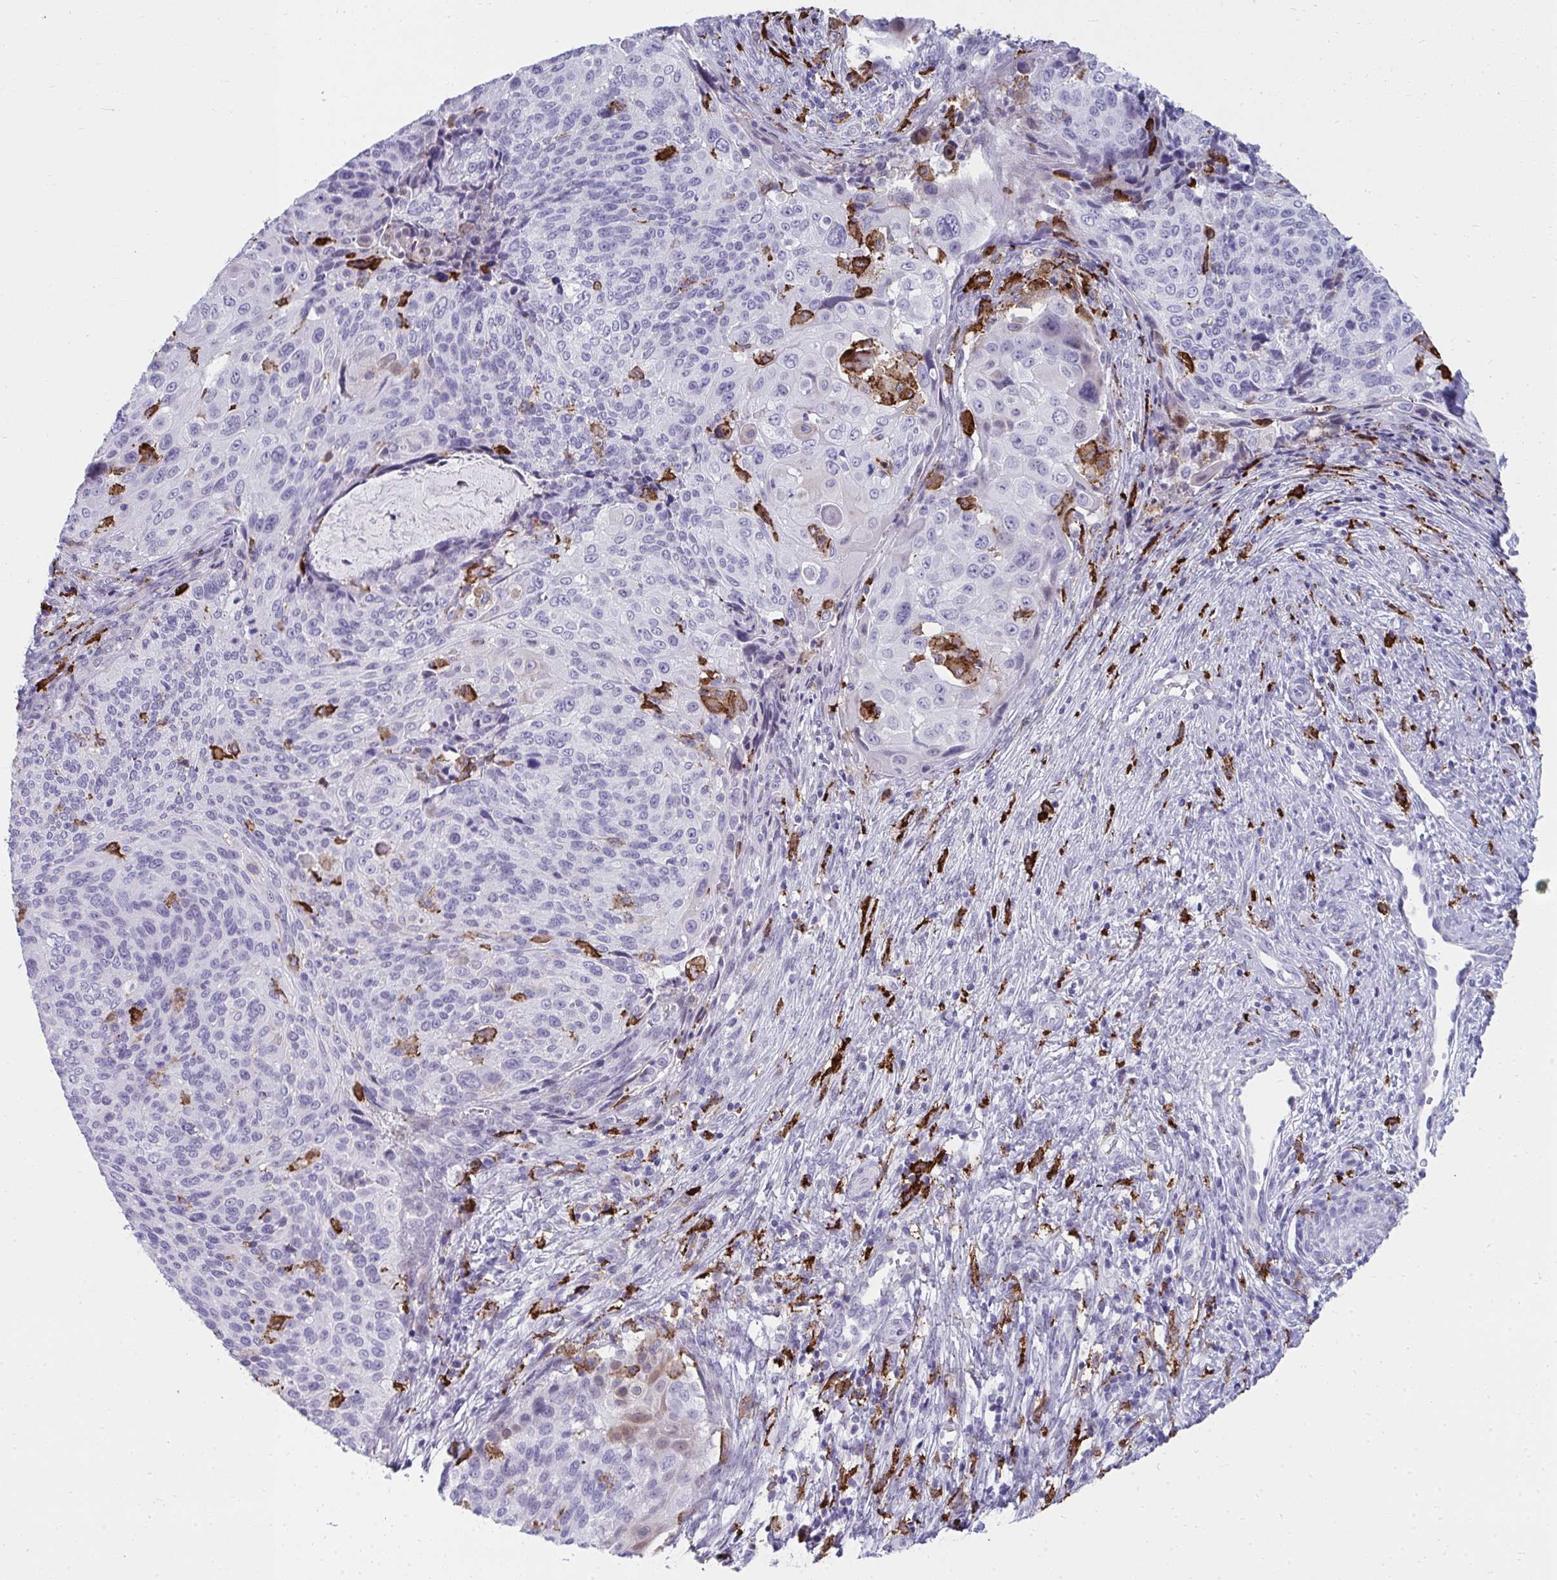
{"staining": {"intensity": "negative", "quantity": "none", "location": "none"}, "tissue": "cervical cancer", "cell_type": "Tumor cells", "image_type": "cancer", "snomed": [{"axis": "morphology", "description": "Squamous cell carcinoma, NOS"}, {"axis": "topography", "description": "Cervix"}], "caption": "DAB immunohistochemical staining of human cervical cancer (squamous cell carcinoma) demonstrates no significant expression in tumor cells.", "gene": "CD163", "patient": {"sex": "female", "age": 49}}